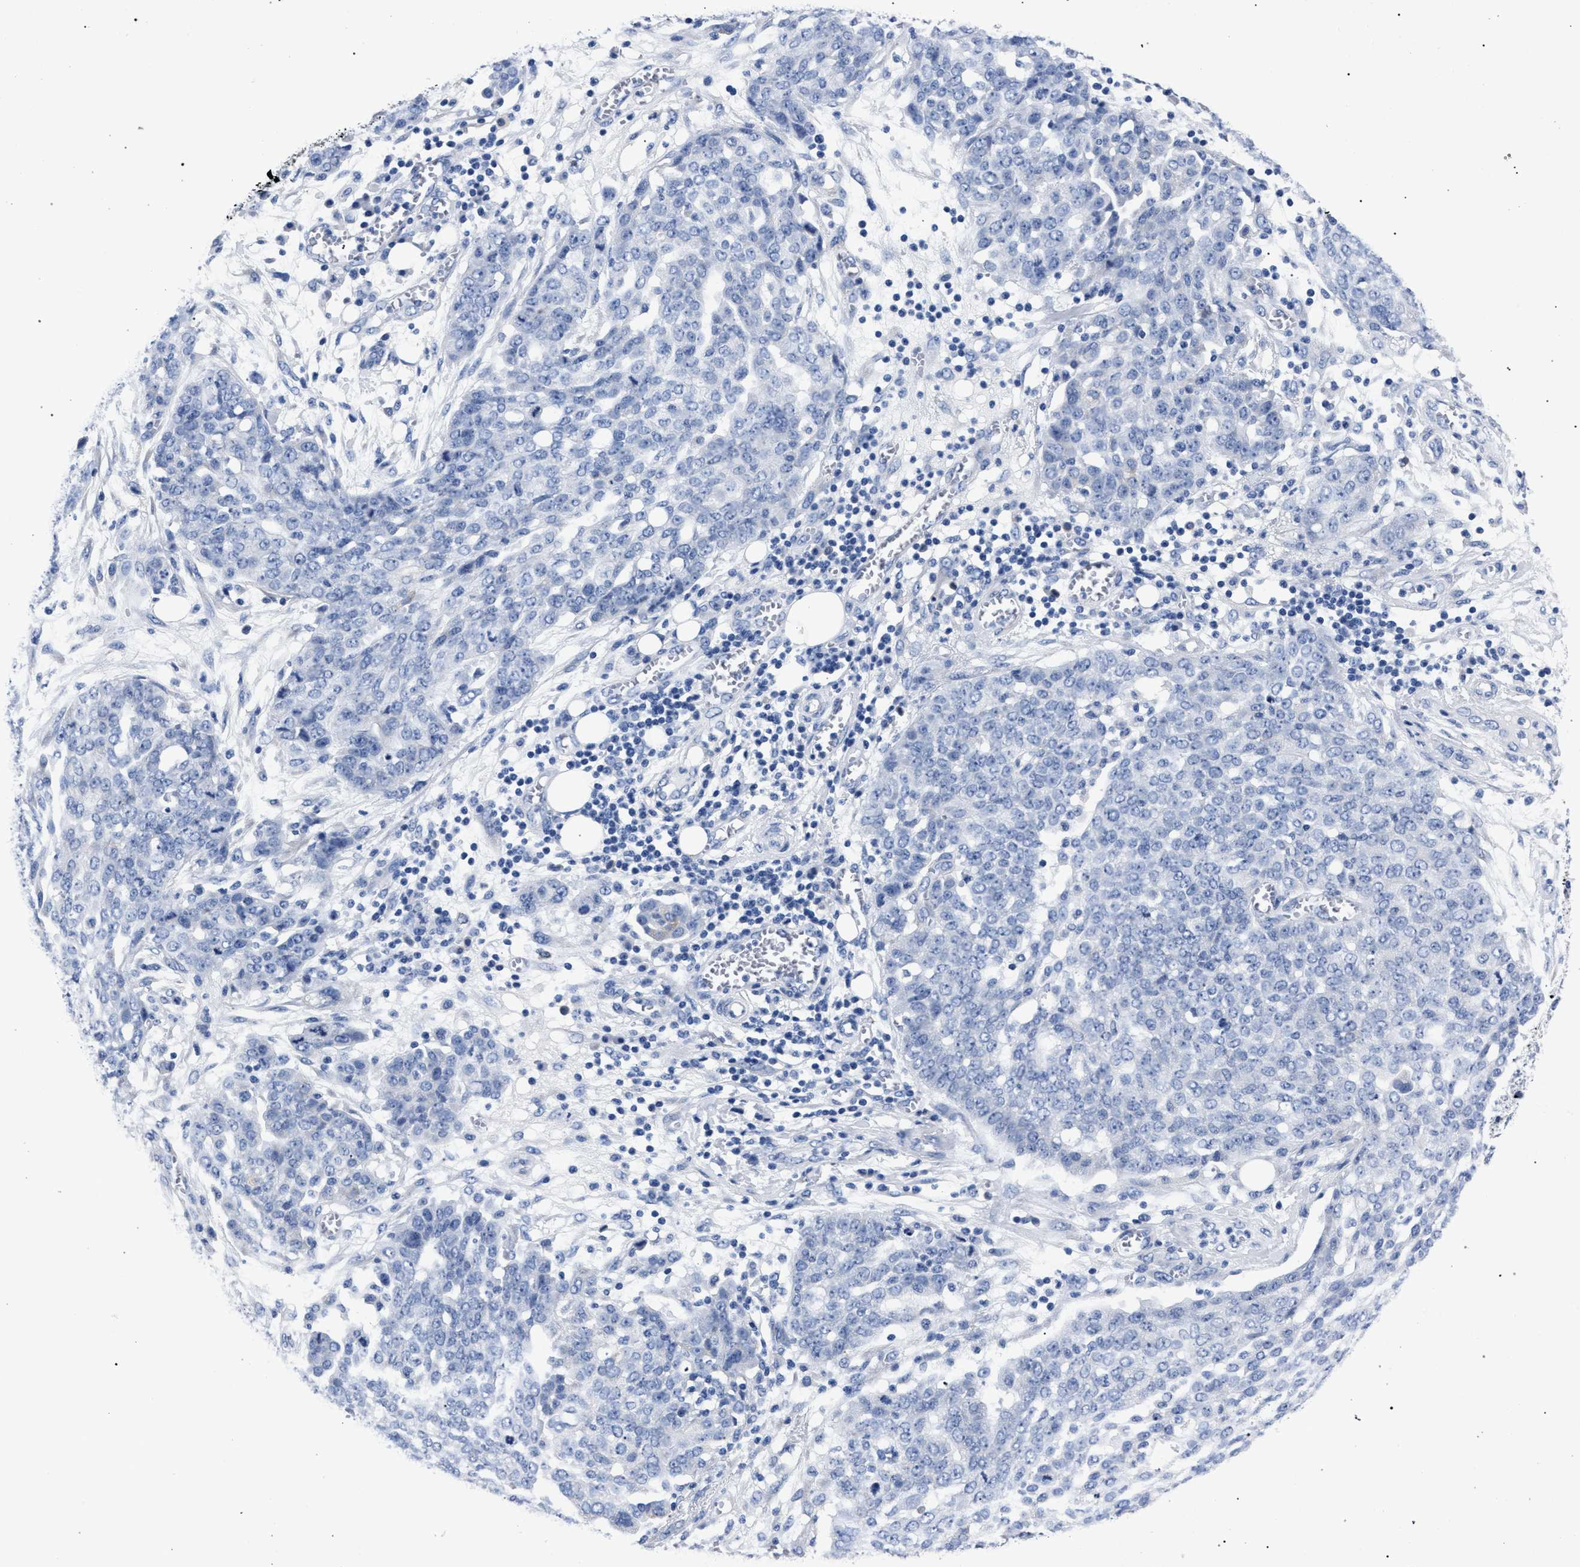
{"staining": {"intensity": "negative", "quantity": "none", "location": "none"}, "tissue": "ovarian cancer", "cell_type": "Tumor cells", "image_type": "cancer", "snomed": [{"axis": "morphology", "description": "Cystadenocarcinoma, serous, NOS"}, {"axis": "topography", "description": "Soft tissue"}, {"axis": "topography", "description": "Ovary"}], "caption": "Tumor cells show no significant positivity in ovarian cancer (serous cystadenocarcinoma). The staining is performed using DAB (3,3'-diaminobenzidine) brown chromogen with nuclei counter-stained in using hematoxylin.", "gene": "AKAP4", "patient": {"sex": "female", "age": 57}}